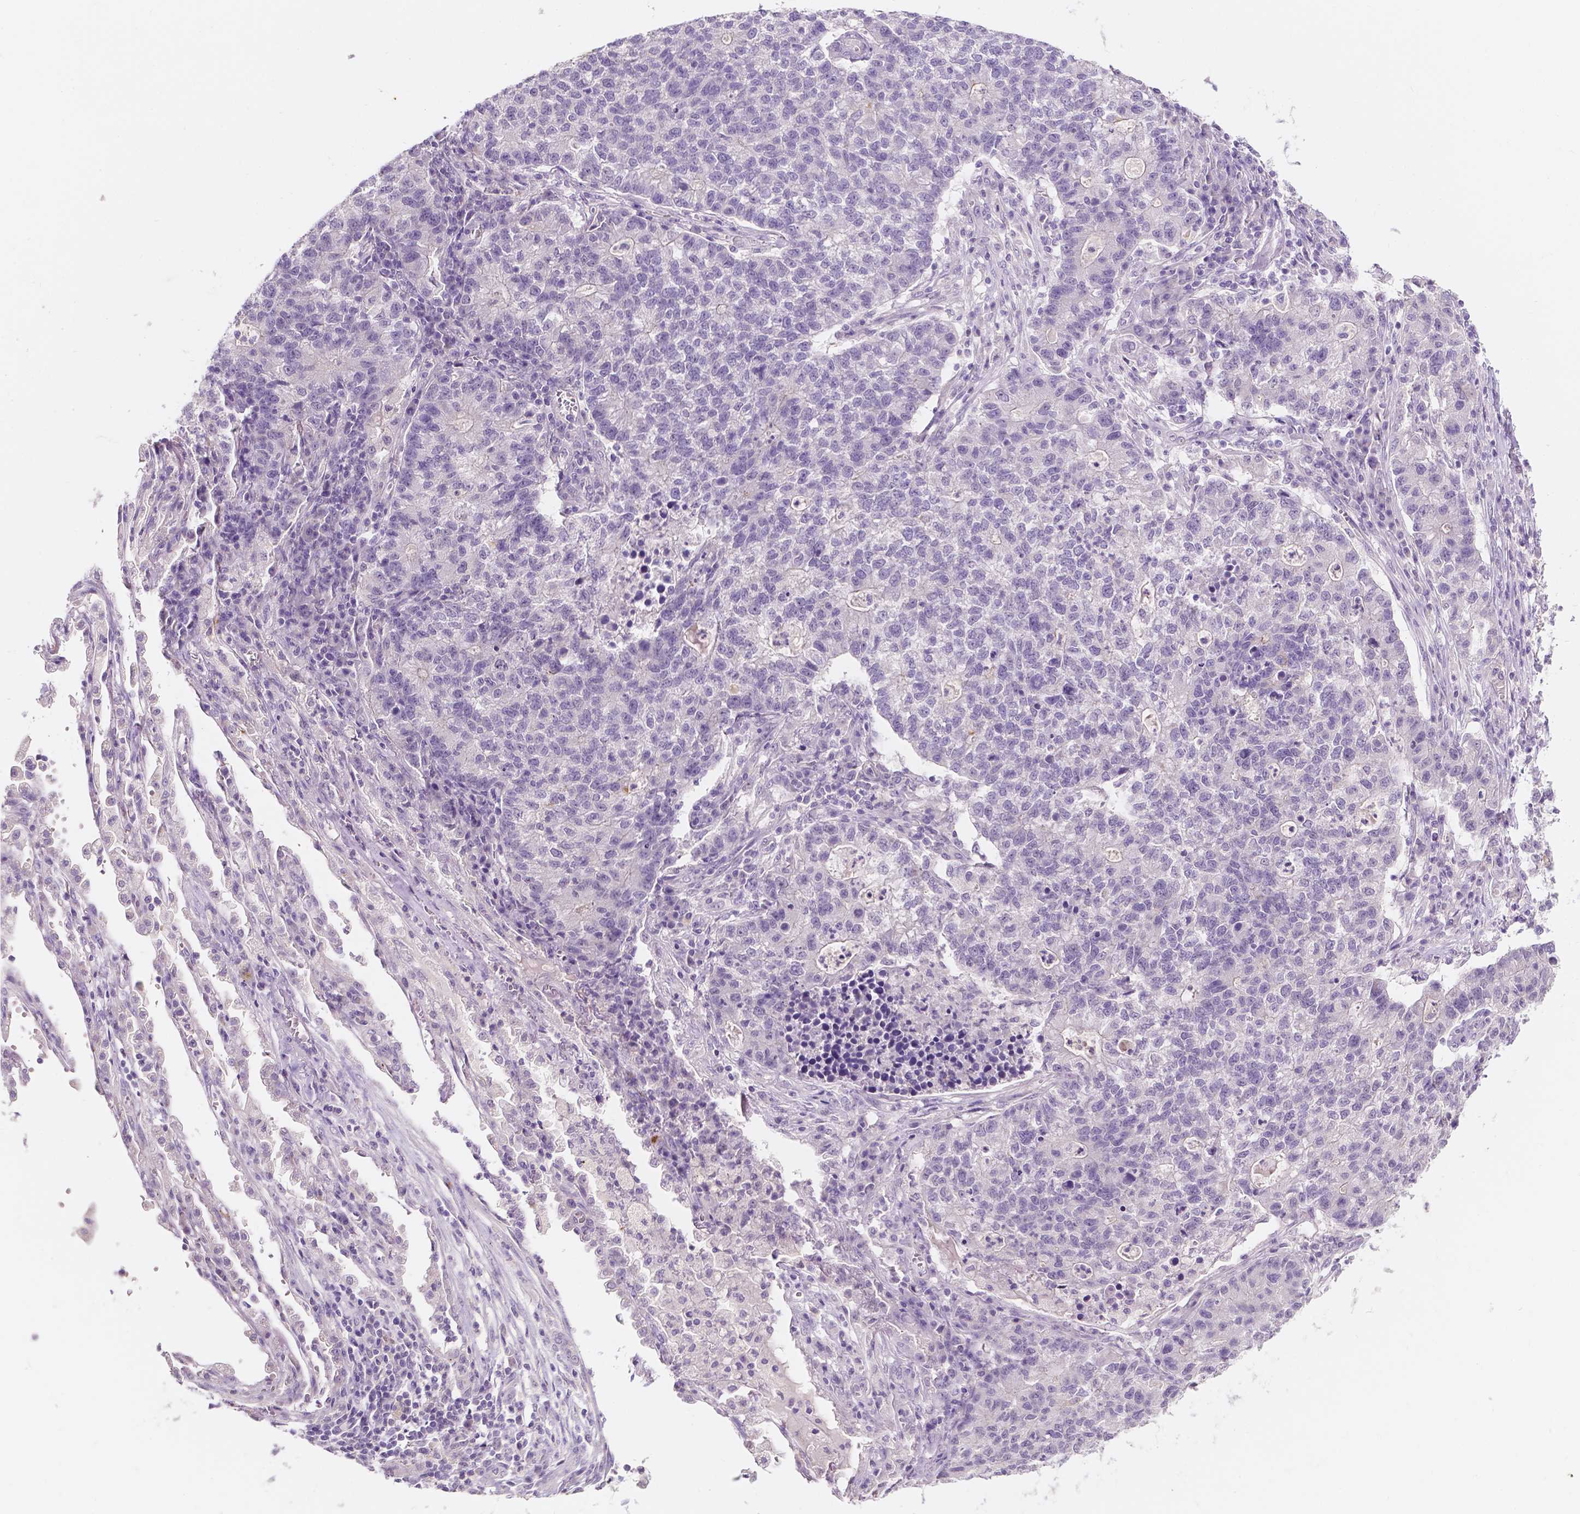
{"staining": {"intensity": "negative", "quantity": "none", "location": "none"}, "tissue": "lung cancer", "cell_type": "Tumor cells", "image_type": "cancer", "snomed": [{"axis": "morphology", "description": "Adenocarcinoma, NOS"}, {"axis": "topography", "description": "Lung"}], "caption": "DAB (3,3'-diaminobenzidine) immunohistochemical staining of human lung cancer (adenocarcinoma) demonstrates no significant positivity in tumor cells.", "gene": "SIRT2", "patient": {"sex": "male", "age": 57}}